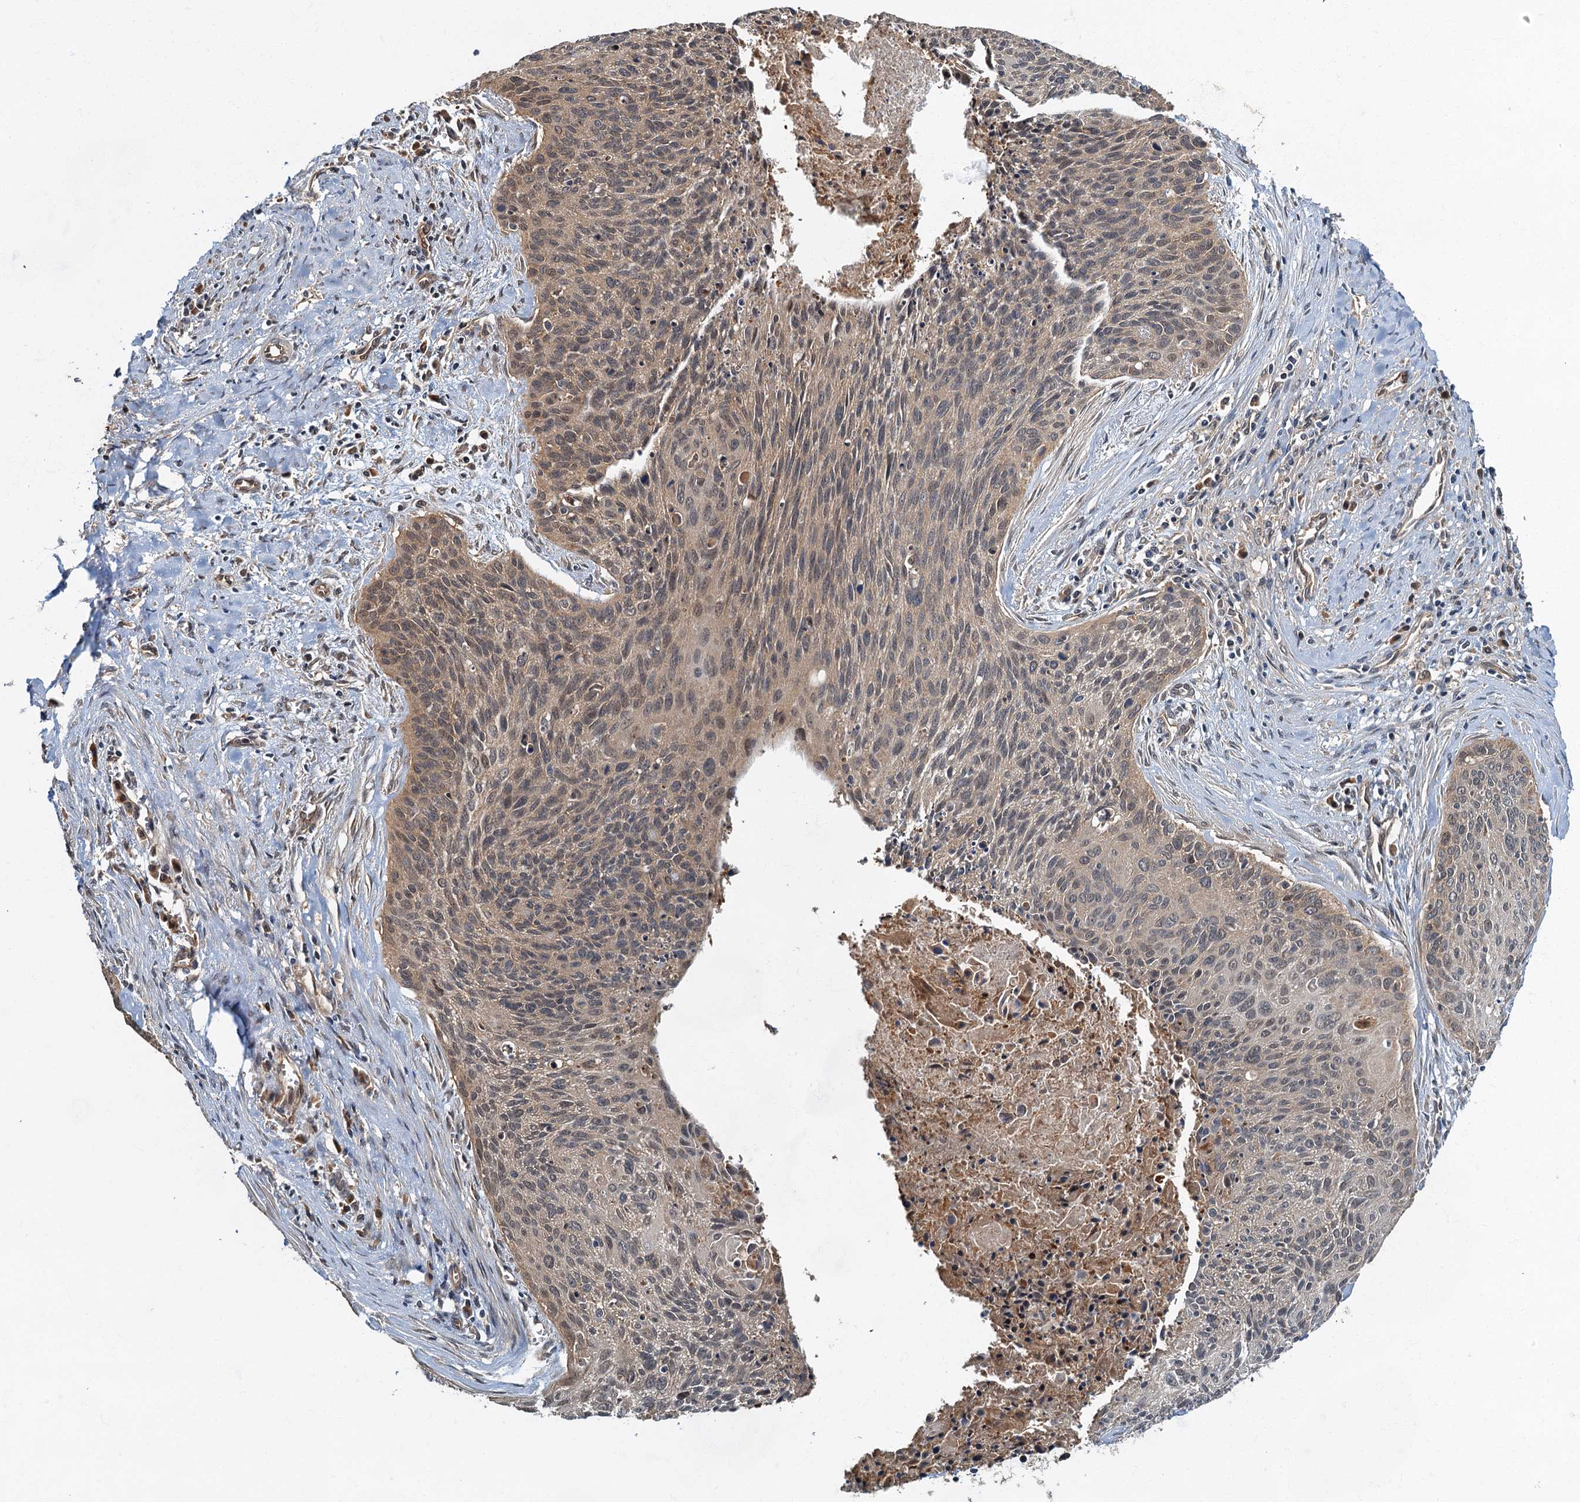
{"staining": {"intensity": "moderate", "quantity": "25%-75%", "location": "cytoplasmic/membranous,nuclear"}, "tissue": "cervical cancer", "cell_type": "Tumor cells", "image_type": "cancer", "snomed": [{"axis": "morphology", "description": "Squamous cell carcinoma, NOS"}, {"axis": "topography", "description": "Cervix"}], "caption": "Squamous cell carcinoma (cervical) stained with DAB (3,3'-diaminobenzidine) immunohistochemistry (IHC) demonstrates medium levels of moderate cytoplasmic/membranous and nuclear positivity in about 25%-75% of tumor cells.", "gene": "TBCK", "patient": {"sex": "female", "age": 55}}